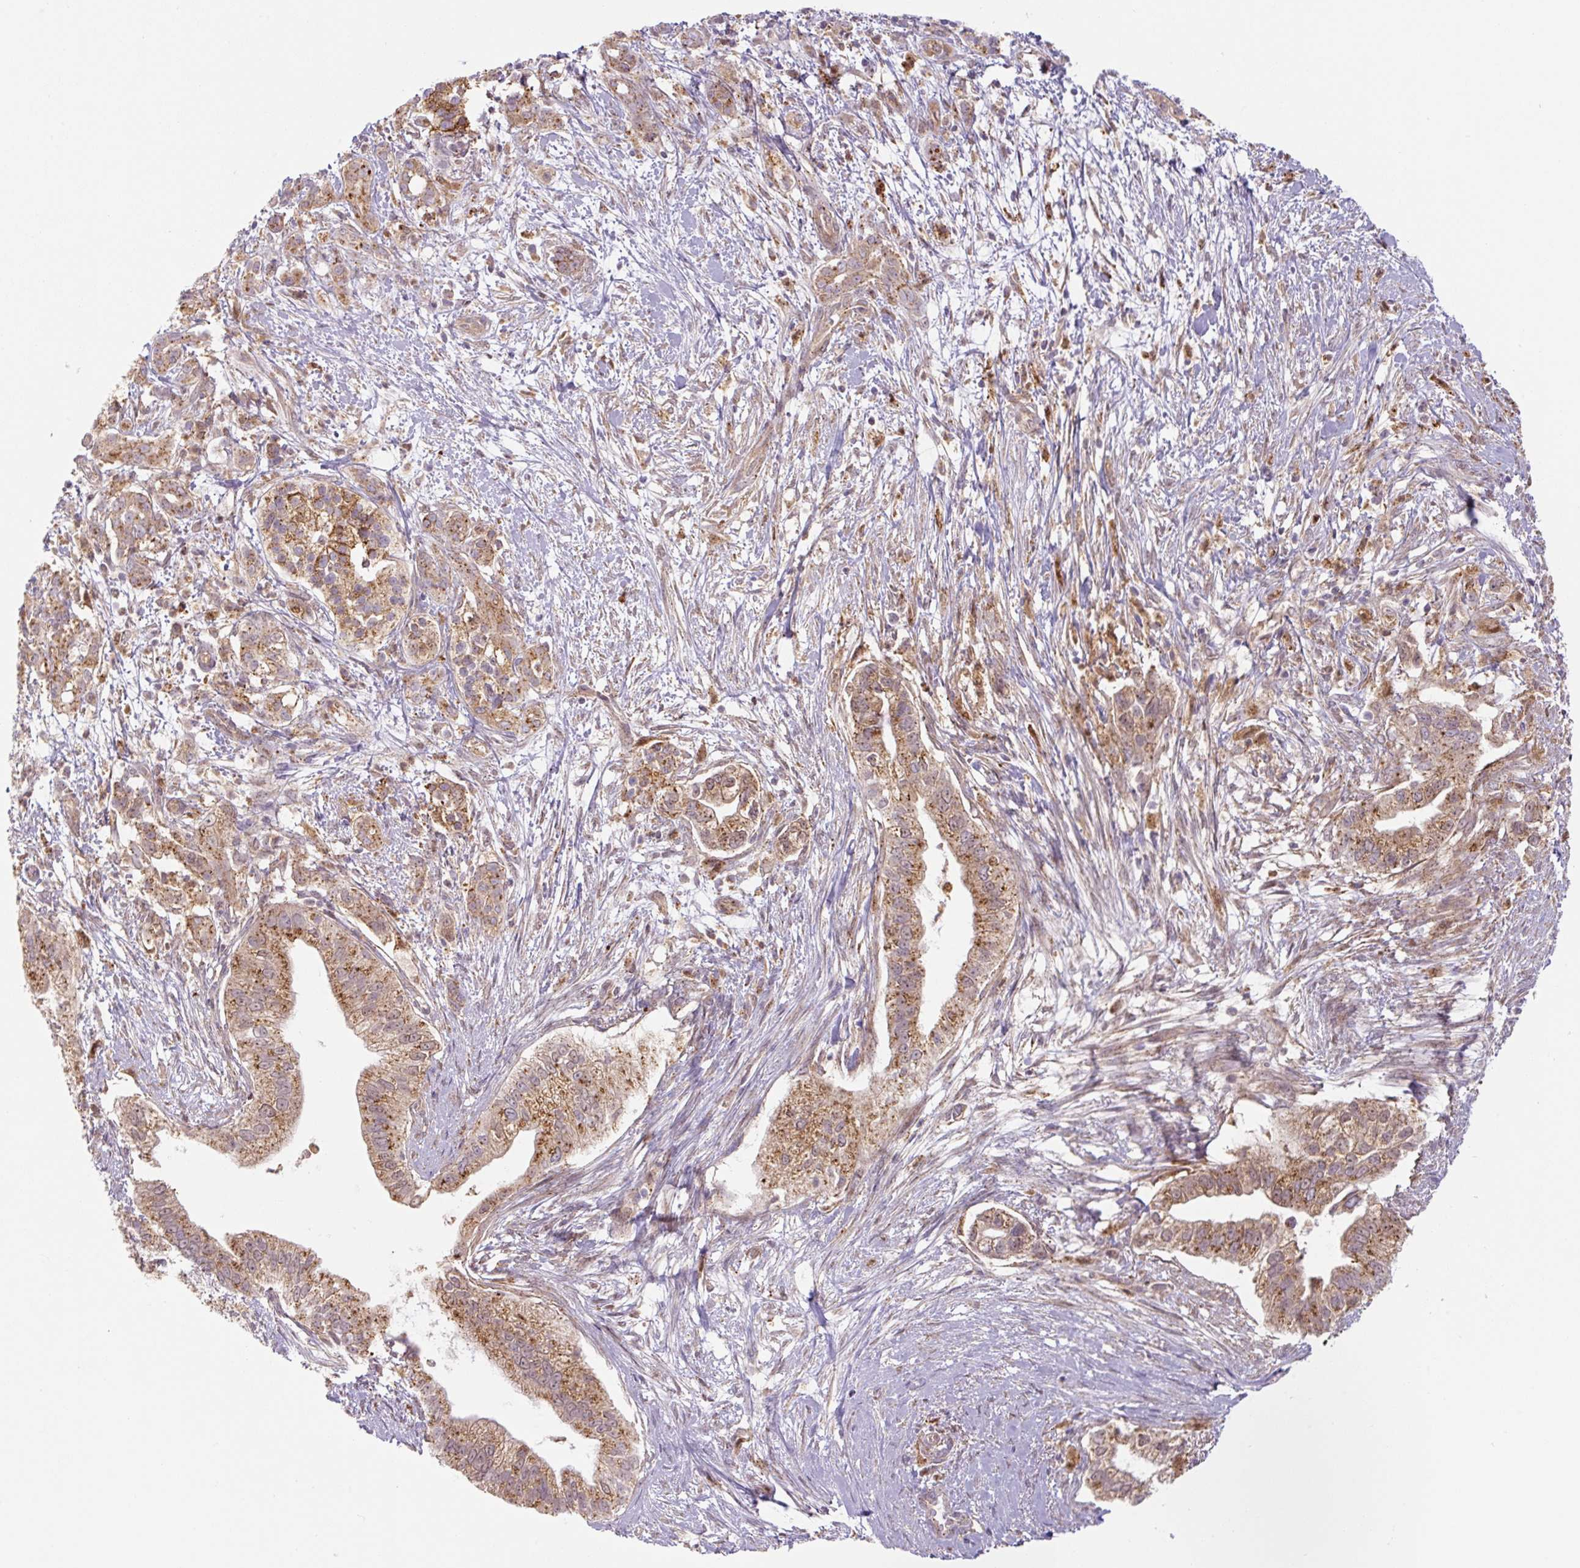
{"staining": {"intensity": "strong", "quantity": ">75%", "location": "cytoplasmic/membranous"}, "tissue": "pancreatic cancer", "cell_type": "Tumor cells", "image_type": "cancer", "snomed": [{"axis": "morphology", "description": "Adenocarcinoma, NOS"}, {"axis": "topography", "description": "Pancreas"}], "caption": "Protein analysis of pancreatic adenocarcinoma tissue exhibits strong cytoplasmic/membranous positivity in about >75% of tumor cells.", "gene": "ZSWIM7", "patient": {"sex": "male", "age": 70}}